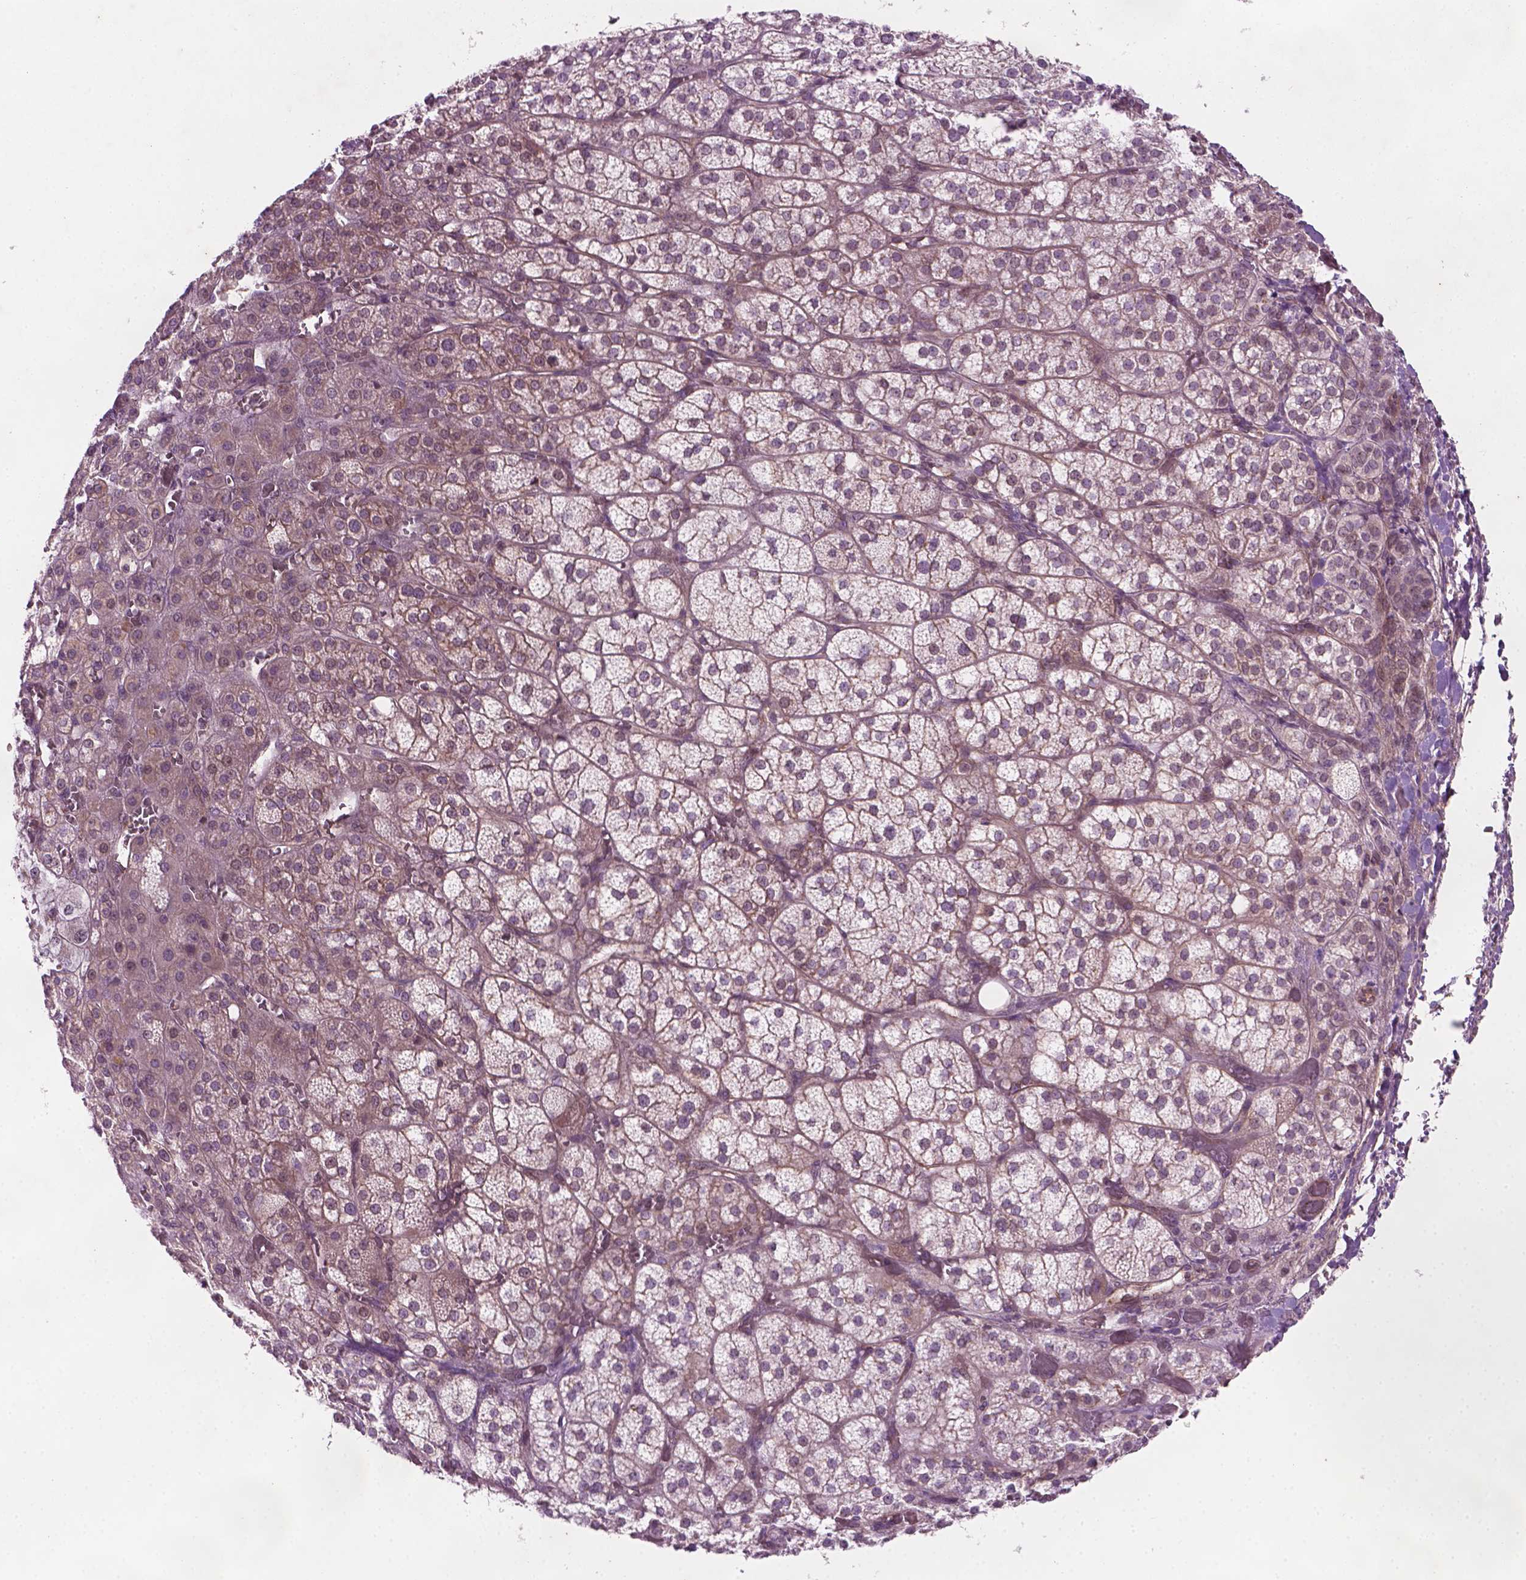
{"staining": {"intensity": "weak", "quantity": "25%-75%", "location": "cytoplasmic/membranous"}, "tissue": "adrenal gland", "cell_type": "Glandular cells", "image_type": "normal", "snomed": [{"axis": "morphology", "description": "Normal tissue, NOS"}, {"axis": "topography", "description": "Adrenal gland"}], "caption": "A photomicrograph of adrenal gland stained for a protein displays weak cytoplasmic/membranous brown staining in glandular cells. (IHC, brightfield microscopy, high magnification).", "gene": "TCHP", "patient": {"sex": "female", "age": 60}}